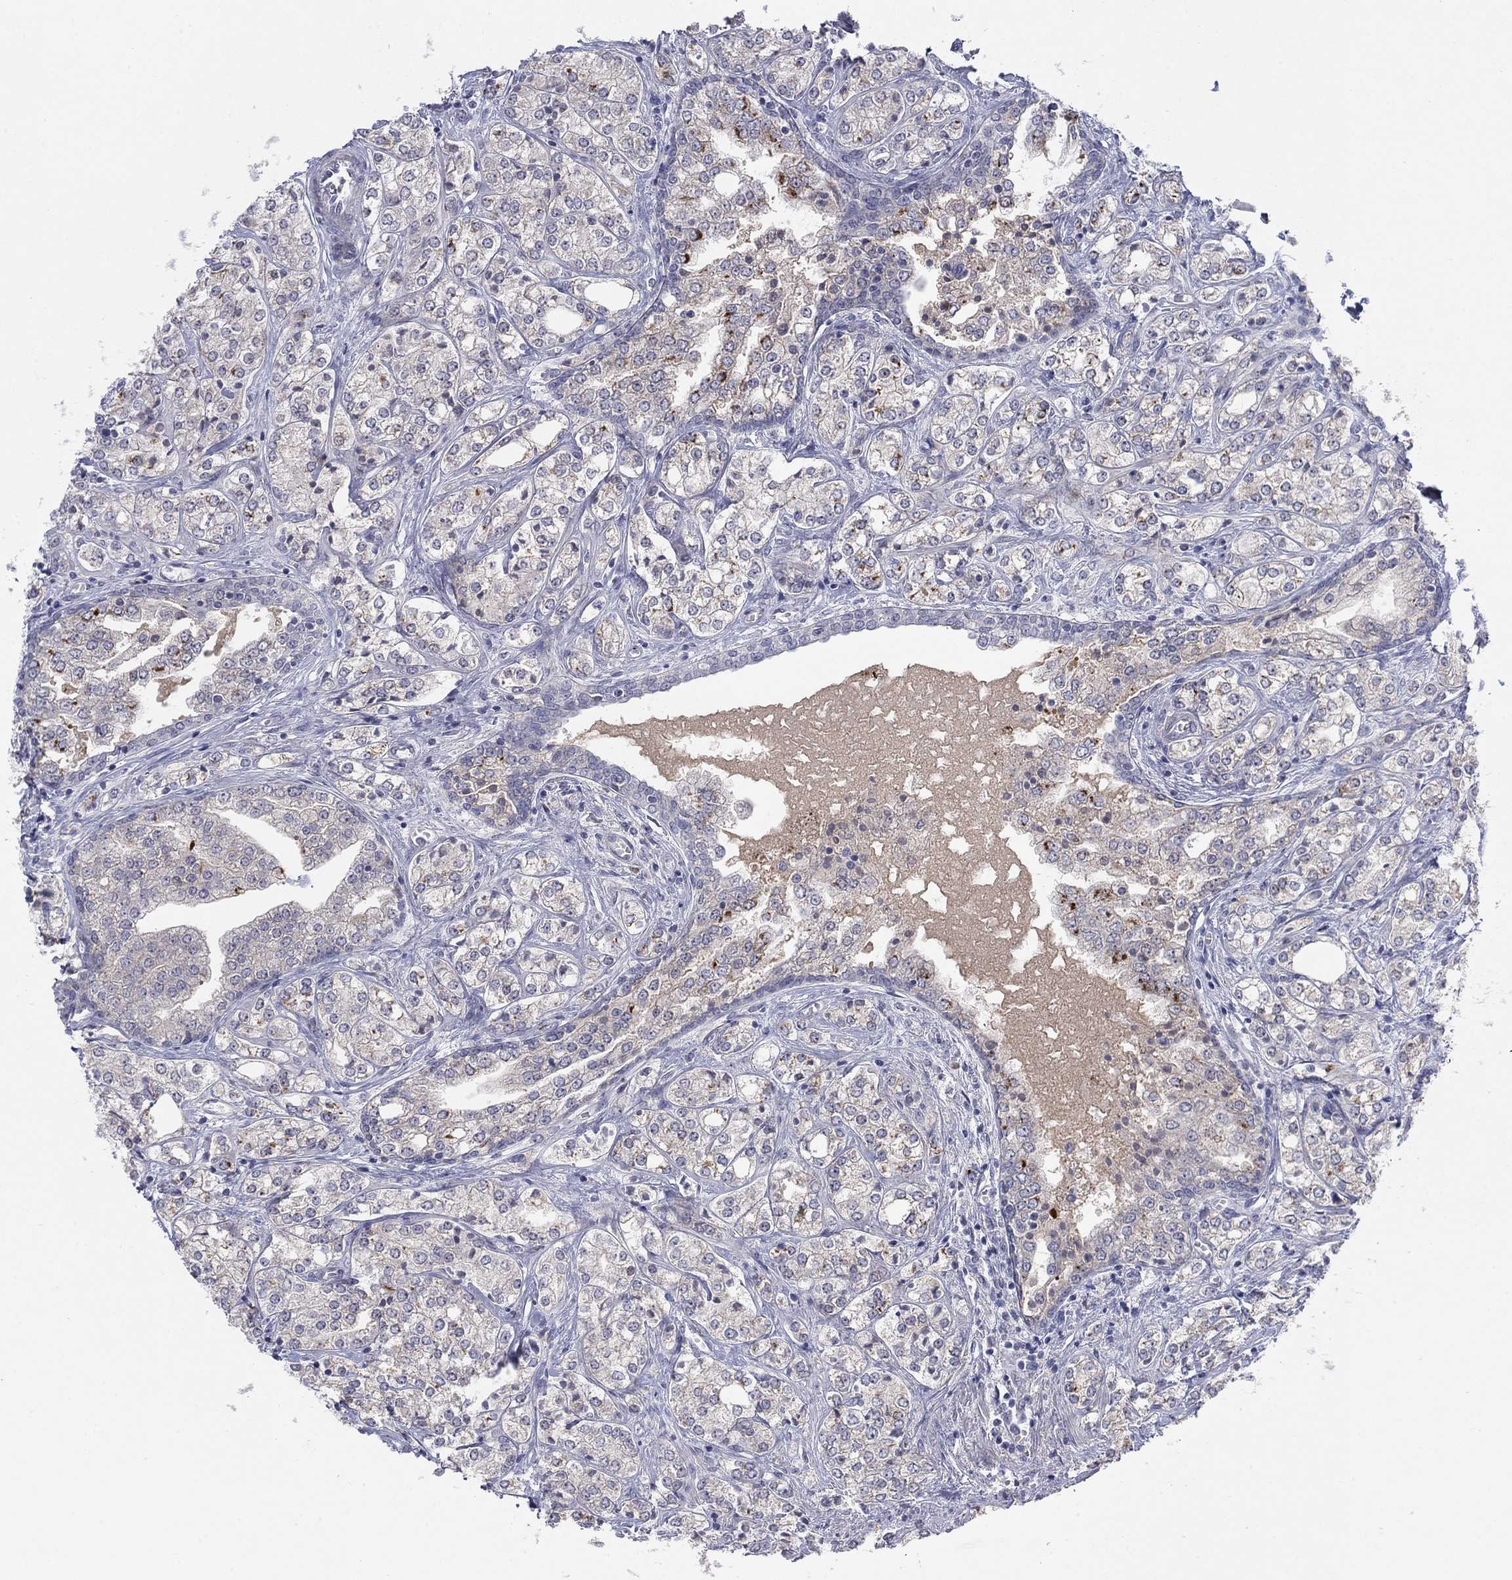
{"staining": {"intensity": "negative", "quantity": "none", "location": "none"}, "tissue": "prostate cancer", "cell_type": "Tumor cells", "image_type": "cancer", "snomed": [{"axis": "morphology", "description": "Adenocarcinoma, NOS"}, {"axis": "topography", "description": "Prostate and seminal vesicle, NOS"}, {"axis": "topography", "description": "Prostate"}], "caption": "The histopathology image exhibits no staining of tumor cells in adenocarcinoma (prostate).", "gene": "AMN1", "patient": {"sex": "male", "age": 62}}